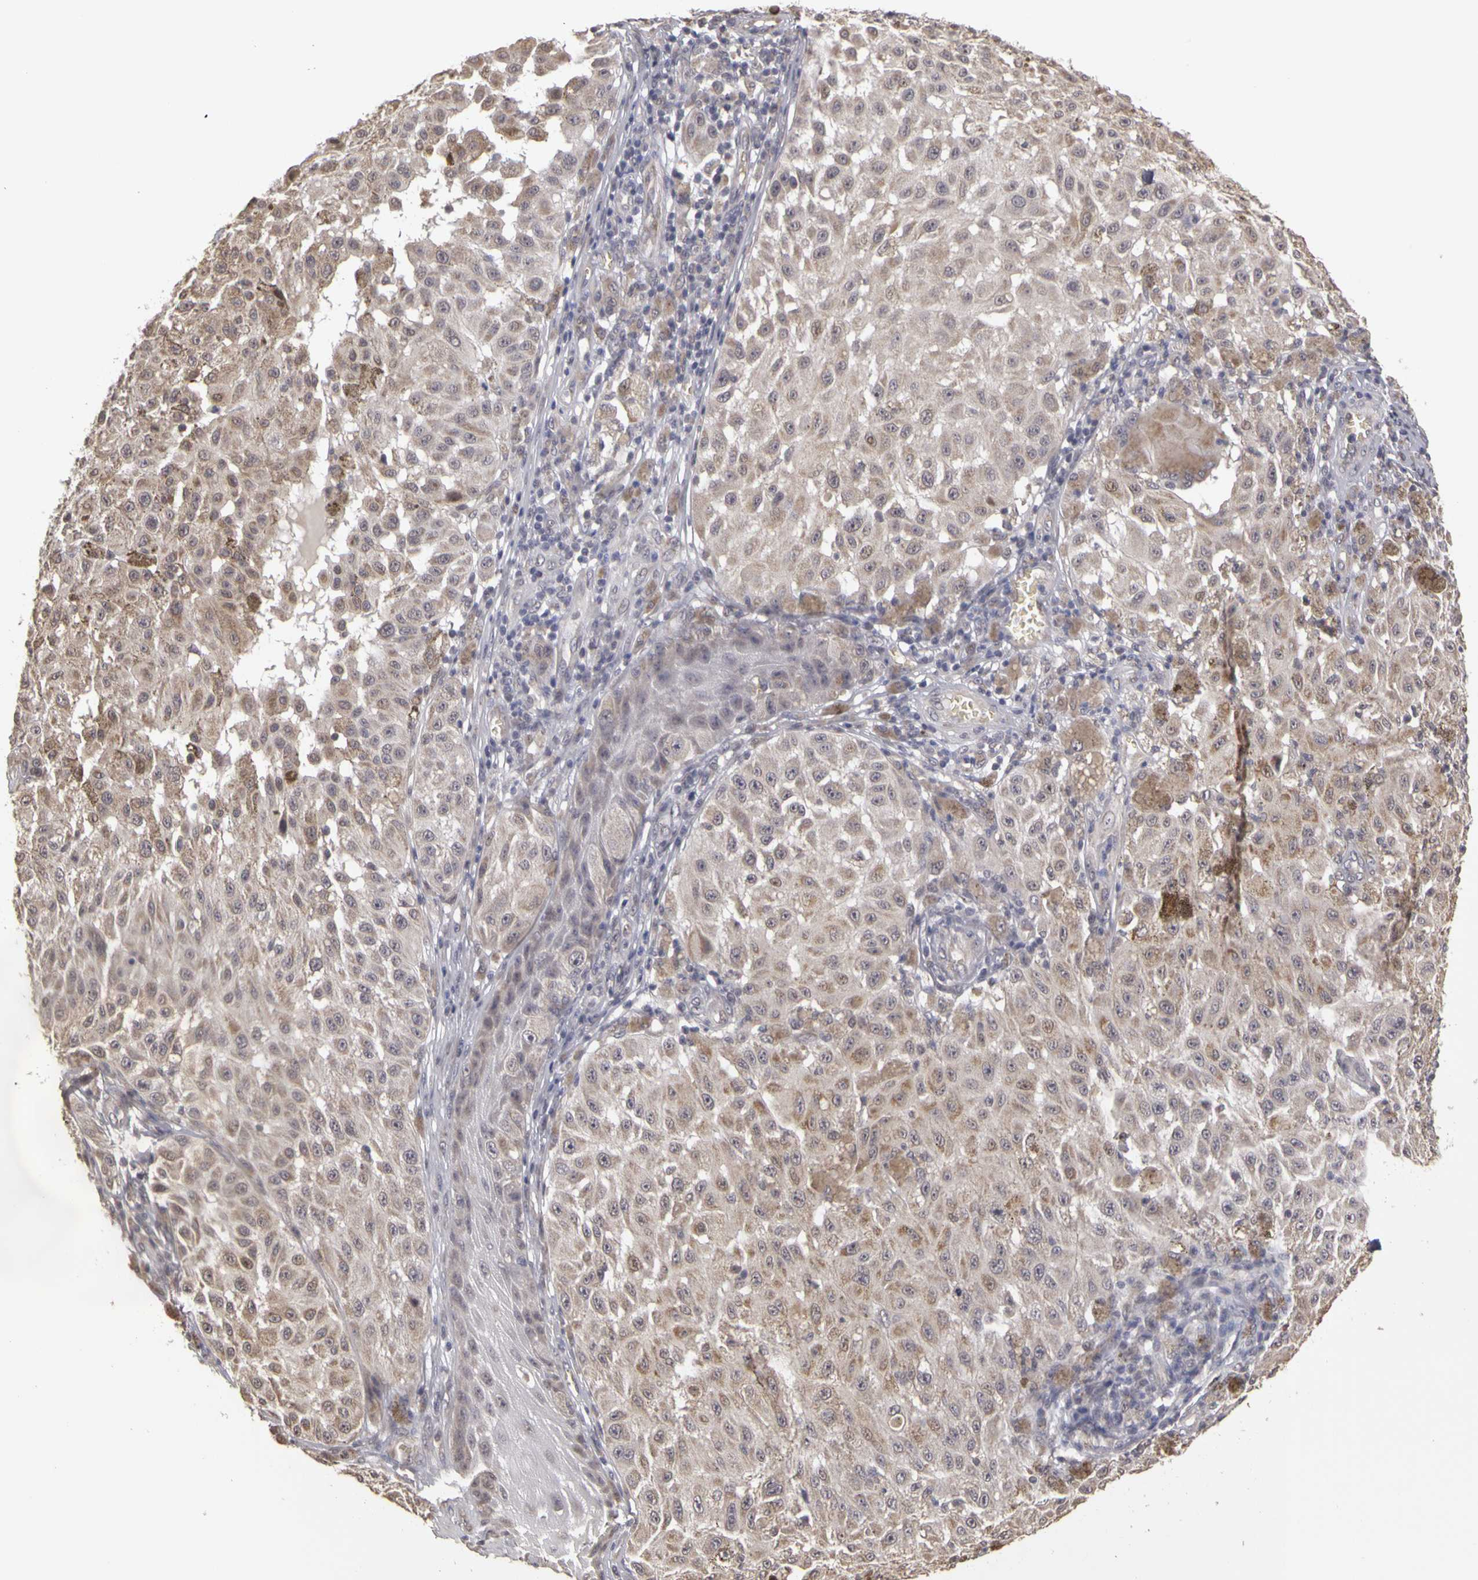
{"staining": {"intensity": "weak", "quantity": ">75%", "location": "cytoplasmic/membranous"}, "tissue": "melanoma", "cell_type": "Tumor cells", "image_type": "cancer", "snomed": [{"axis": "morphology", "description": "Malignant melanoma, NOS"}, {"axis": "topography", "description": "Skin"}], "caption": "Tumor cells exhibit weak cytoplasmic/membranous staining in about >75% of cells in malignant melanoma.", "gene": "FRMD7", "patient": {"sex": "female", "age": 64}}